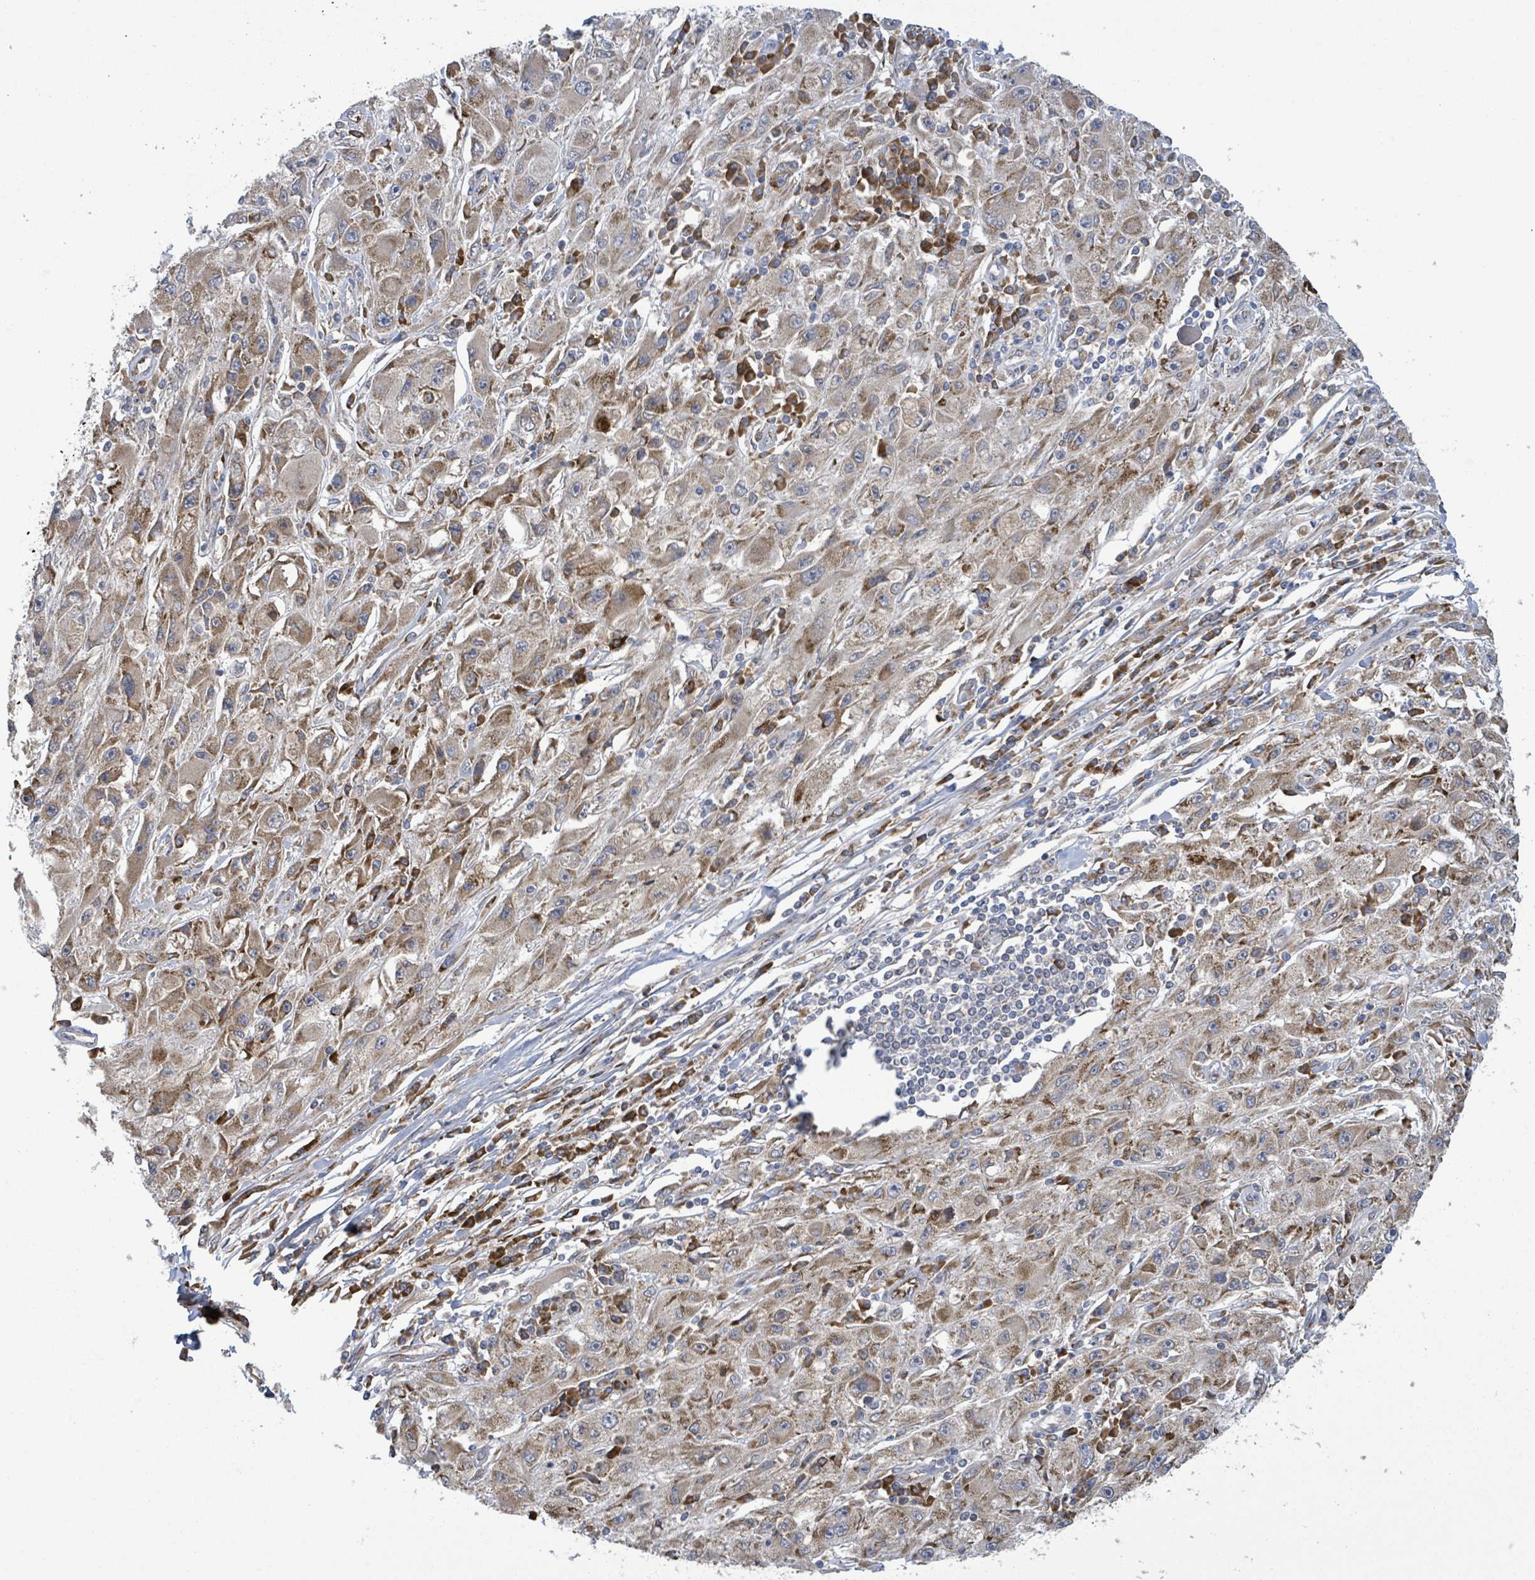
{"staining": {"intensity": "moderate", "quantity": "<25%", "location": "cytoplasmic/membranous"}, "tissue": "melanoma", "cell_type": "Tumor cells", "image_type": "cancer", "snomed": [{"axis": "morphology", "description": "Malignant melanoma, Metastatic site"}, {"axis": "topography", "description": "Skin"}], "caption": "DAB (3,3'-diaminobenzidine) immunohistochemical staining of malignant melanoma (metastatic site) shows moderate cytoplasmic/membranous protein expression in approximately <25% of tumor cells. Immunohistochemistry stains the protein of interest in brown and the nuclei are stained blue.", "gene": "NOMO1", "patient": {"sex": "male", "age": 53}}